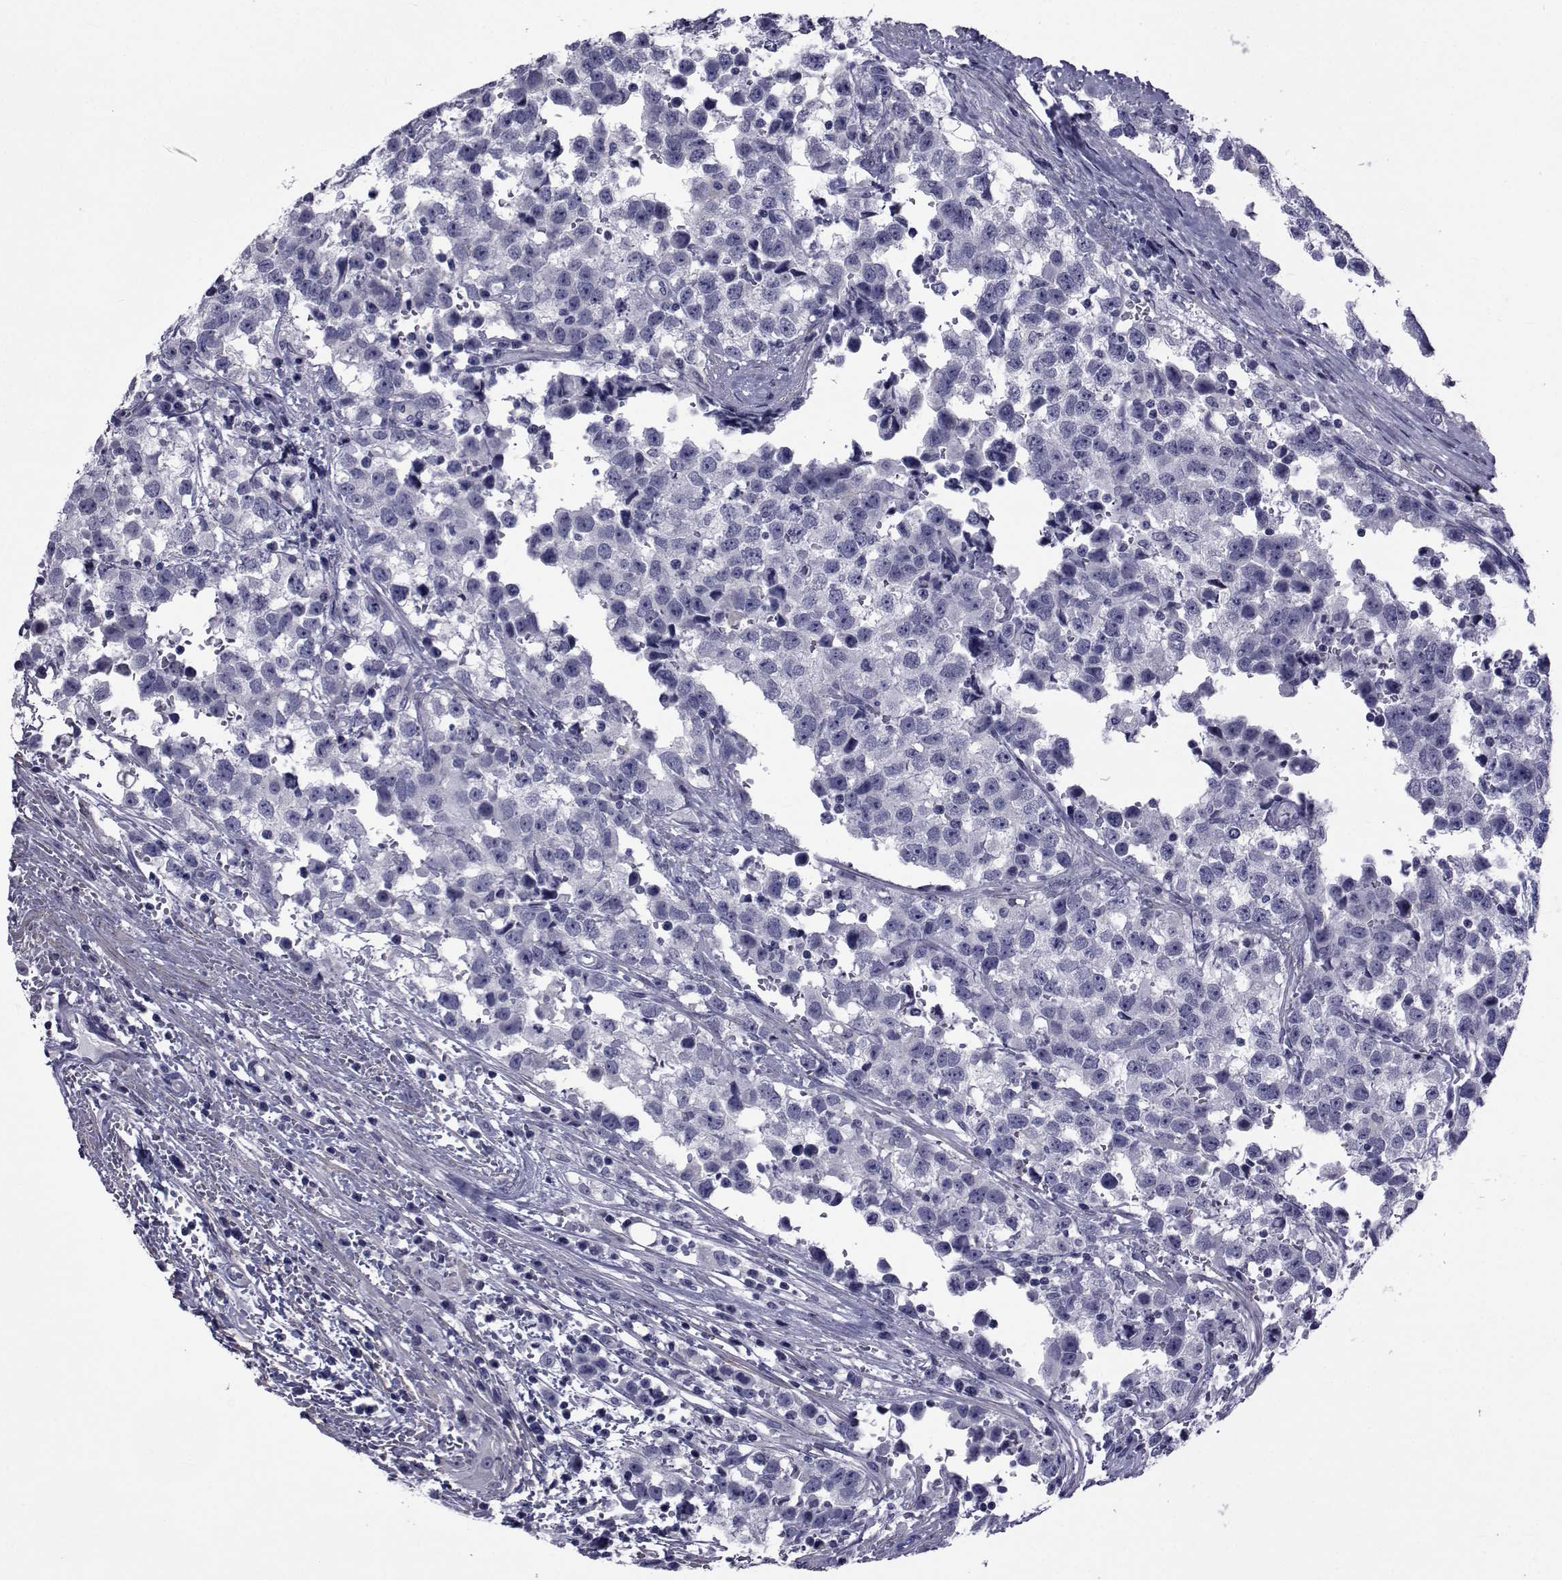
{"staining": {"intensity": "negative", "quantity": "none", "location": "none"}, "tissue": "testis cancer", "cell_type": "Tumor cells", "image_type": "cancer", "snomed": [{"axis": "morphology", "description": "Seminoma, NOS"}, {"axis": "topography", "description": "Testis"}], "caption": "An immunohistochemistry photomicrograph of testis cancer (seminoma) is shown. There is no staining in tumor cells of testis cancer (seminoma).", "gene": "GKAP1", "patient": {"sex": "male", "age": 34}}